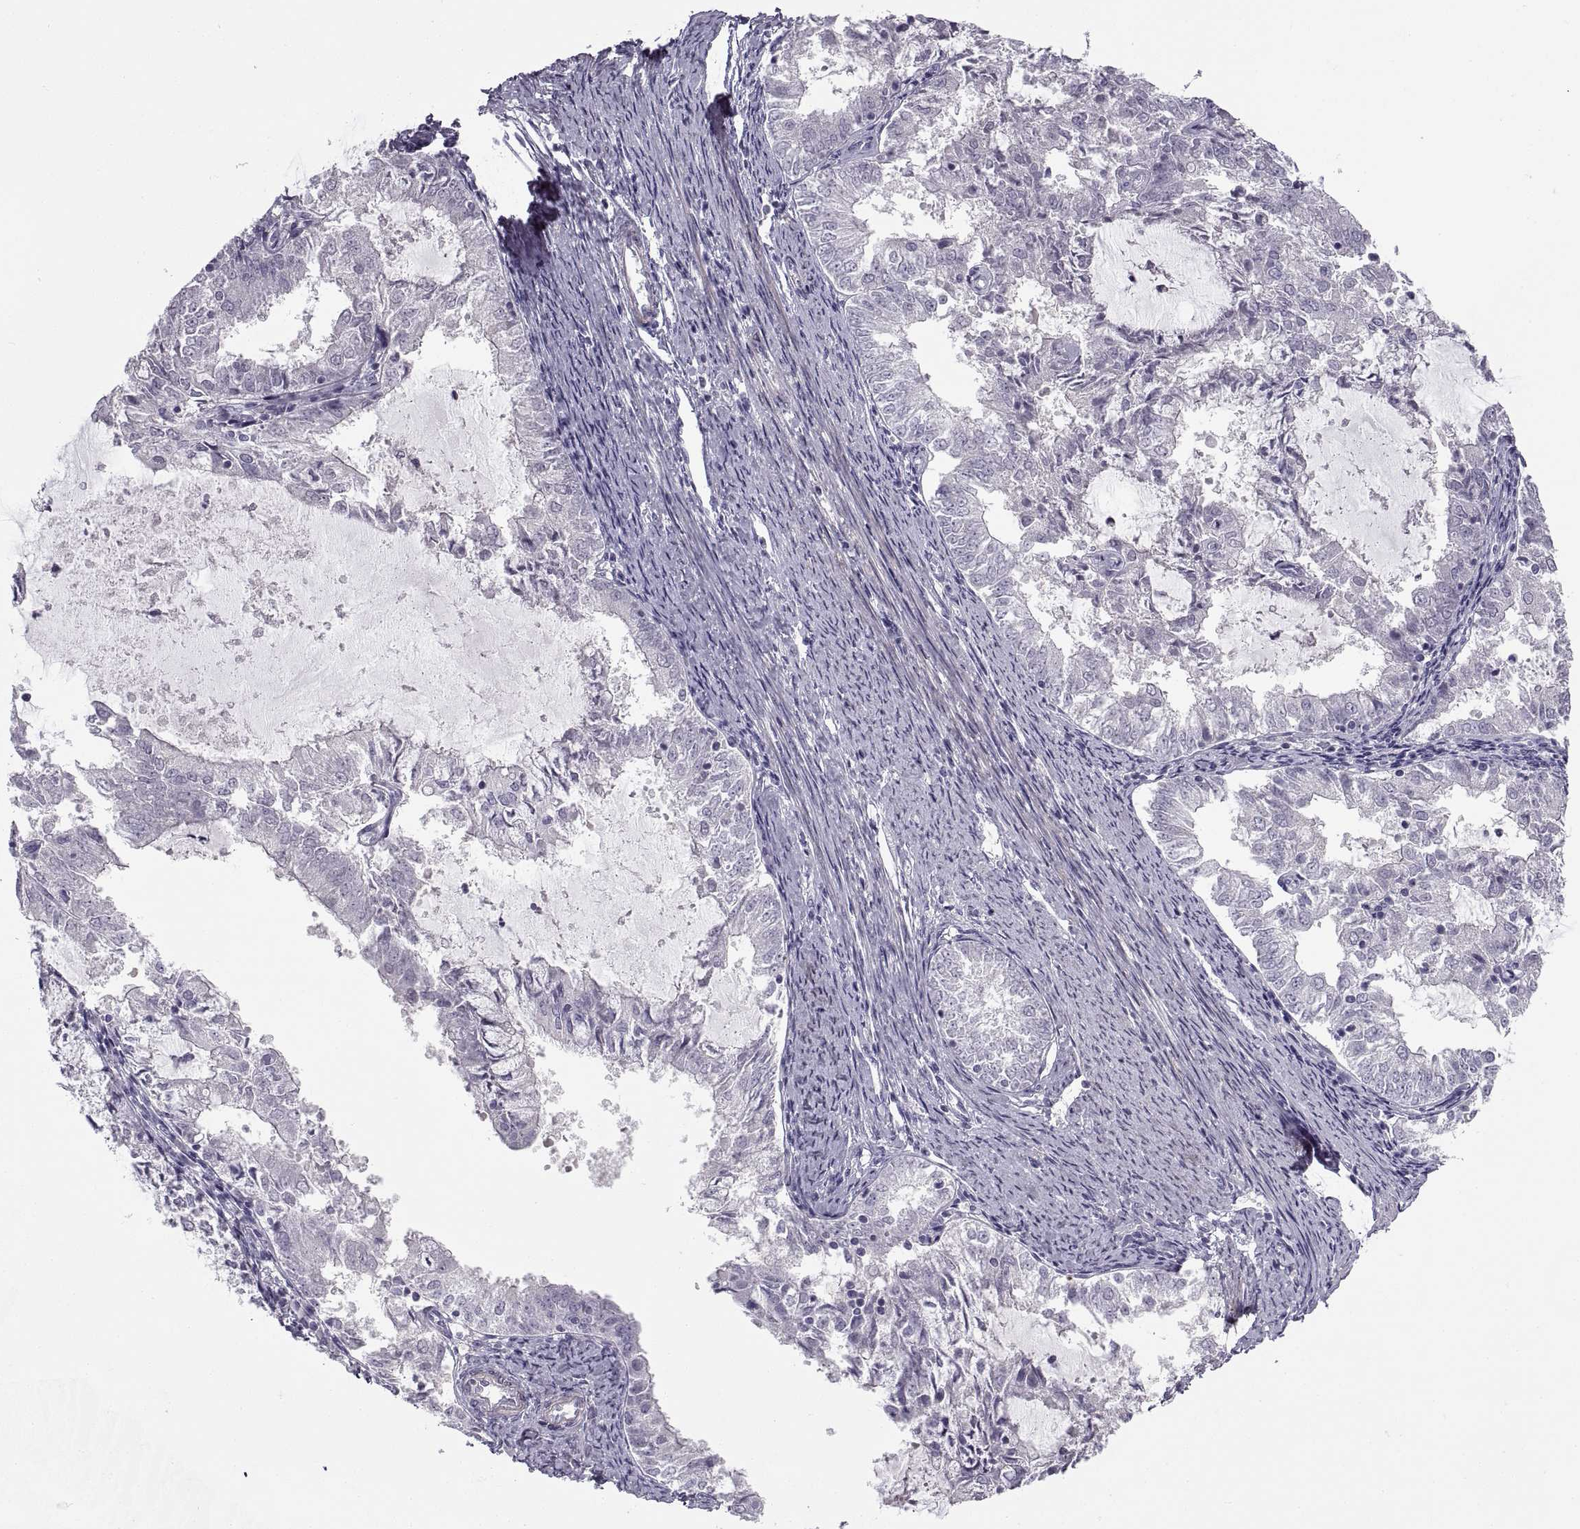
{"staining": {"intensity": "negative", "quantity": "none", "location": "none"}, "tissue": "endometrial cancer", "cell_type": "Tumor cells", "image_type": "cancer", "snomed": [{"axis": "morphology", "description": "Adenocarcinoma, NOS"}, {"axis": "topography", "description": "Endometrium"}], "caption": "Immunohistochemical staining of endometrial cancer (adenocarcinoma) exhibits no significant positivity in tumor cells.", "gene": "BSPH1", "patient": {"sex": "female", "age": 57}}